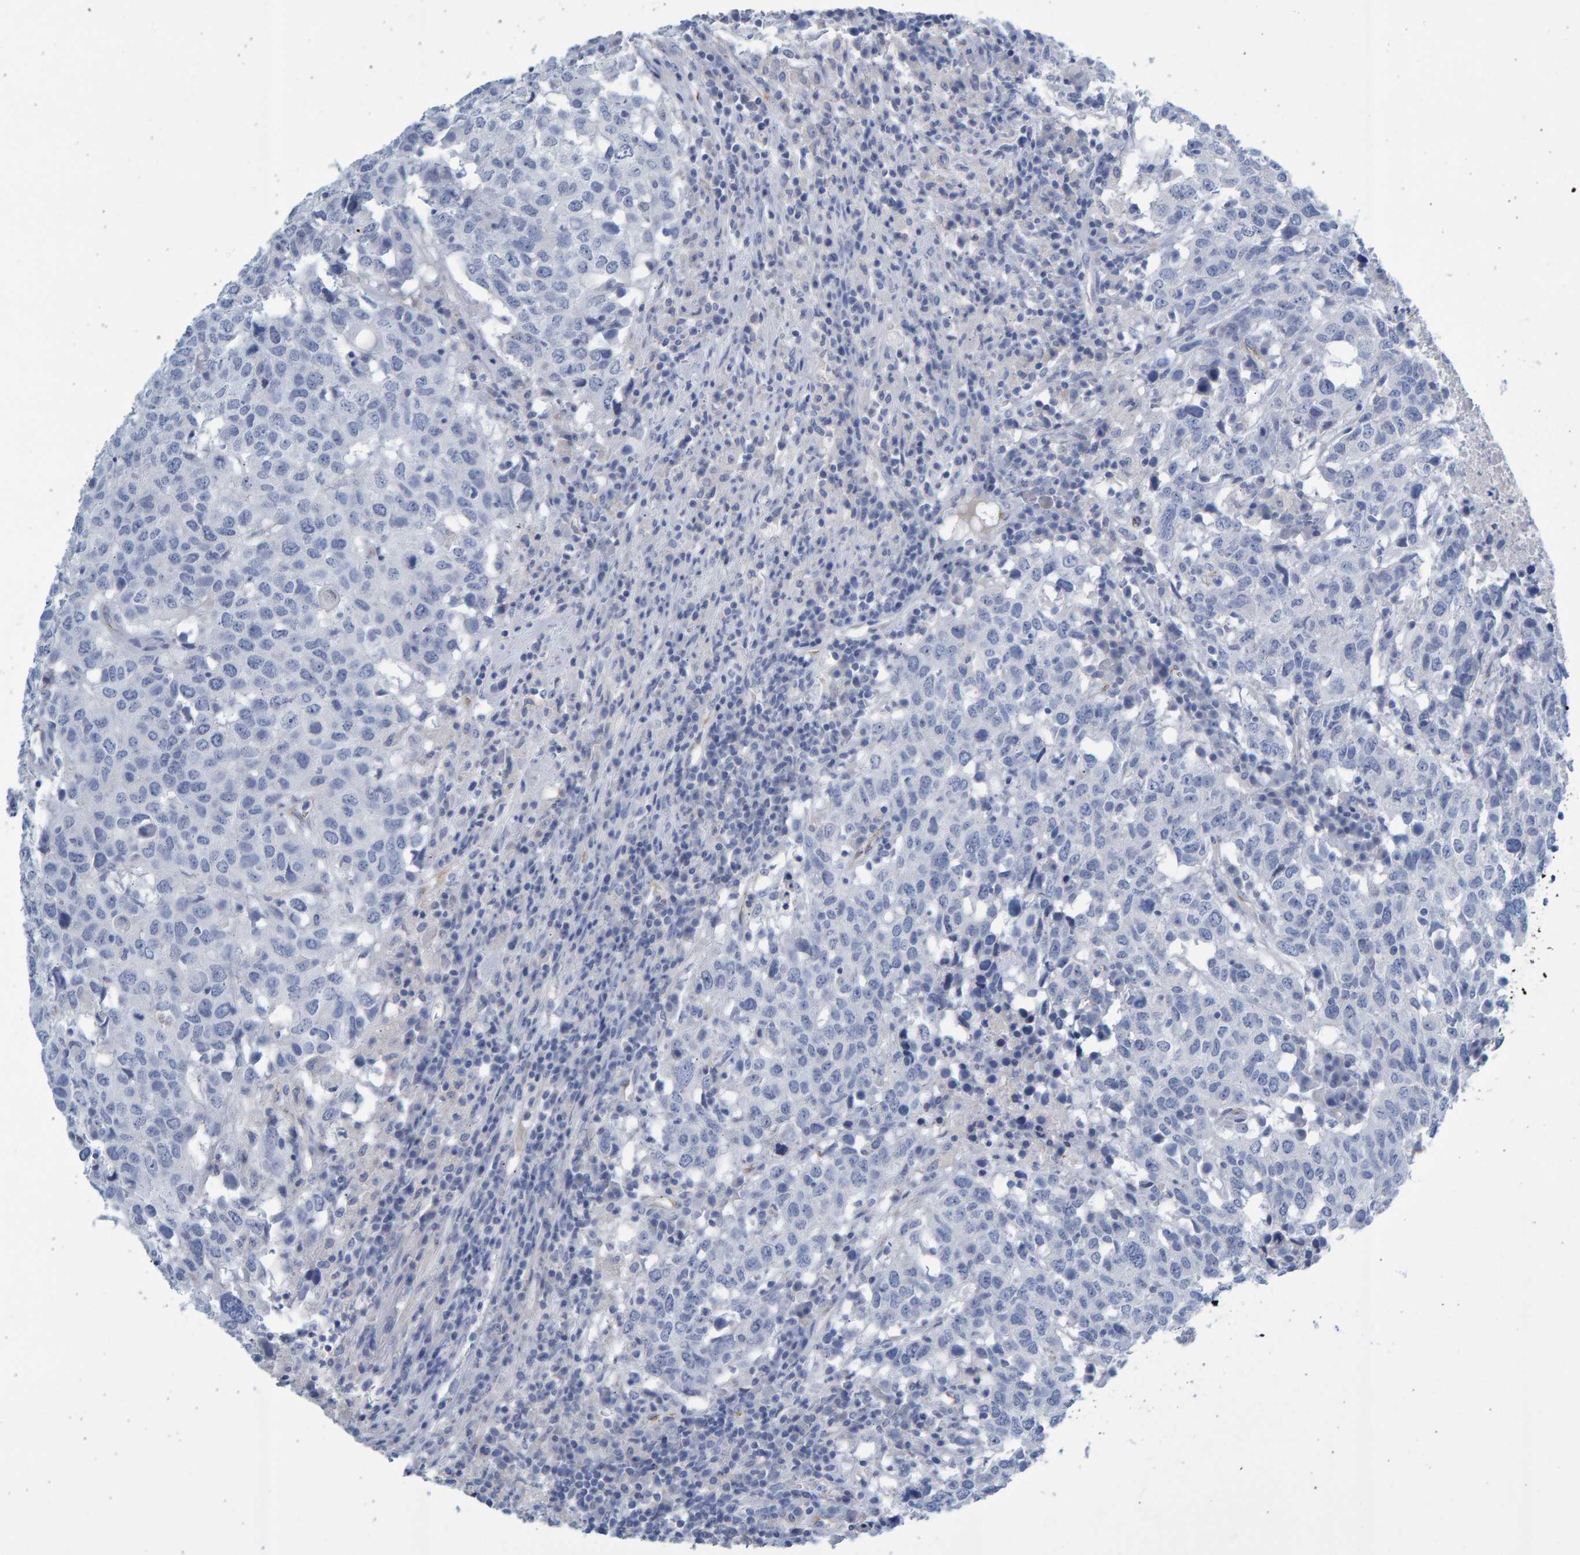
{"staining": {"intensity": "negative", "quantity": "none", "location": "none"}, "tissue": "head and neck cancer", "cell_type": "Tumor cells", "image_type": "cancer", "snomed": [{"axis": "morphology", "description": "Squamous cell carcinoma, NOS"}, {"axis": "topography", "description": "Head-Neck"}], "caption": "High magnification brightfield microscopy of head and neck cancer stained with DAB (brown) and counterstained with hematoxylin (blue): tumor cells show no significant positivity.", "gene": "SLC34A3", "patient": {"sex": "male", "age": 66}}